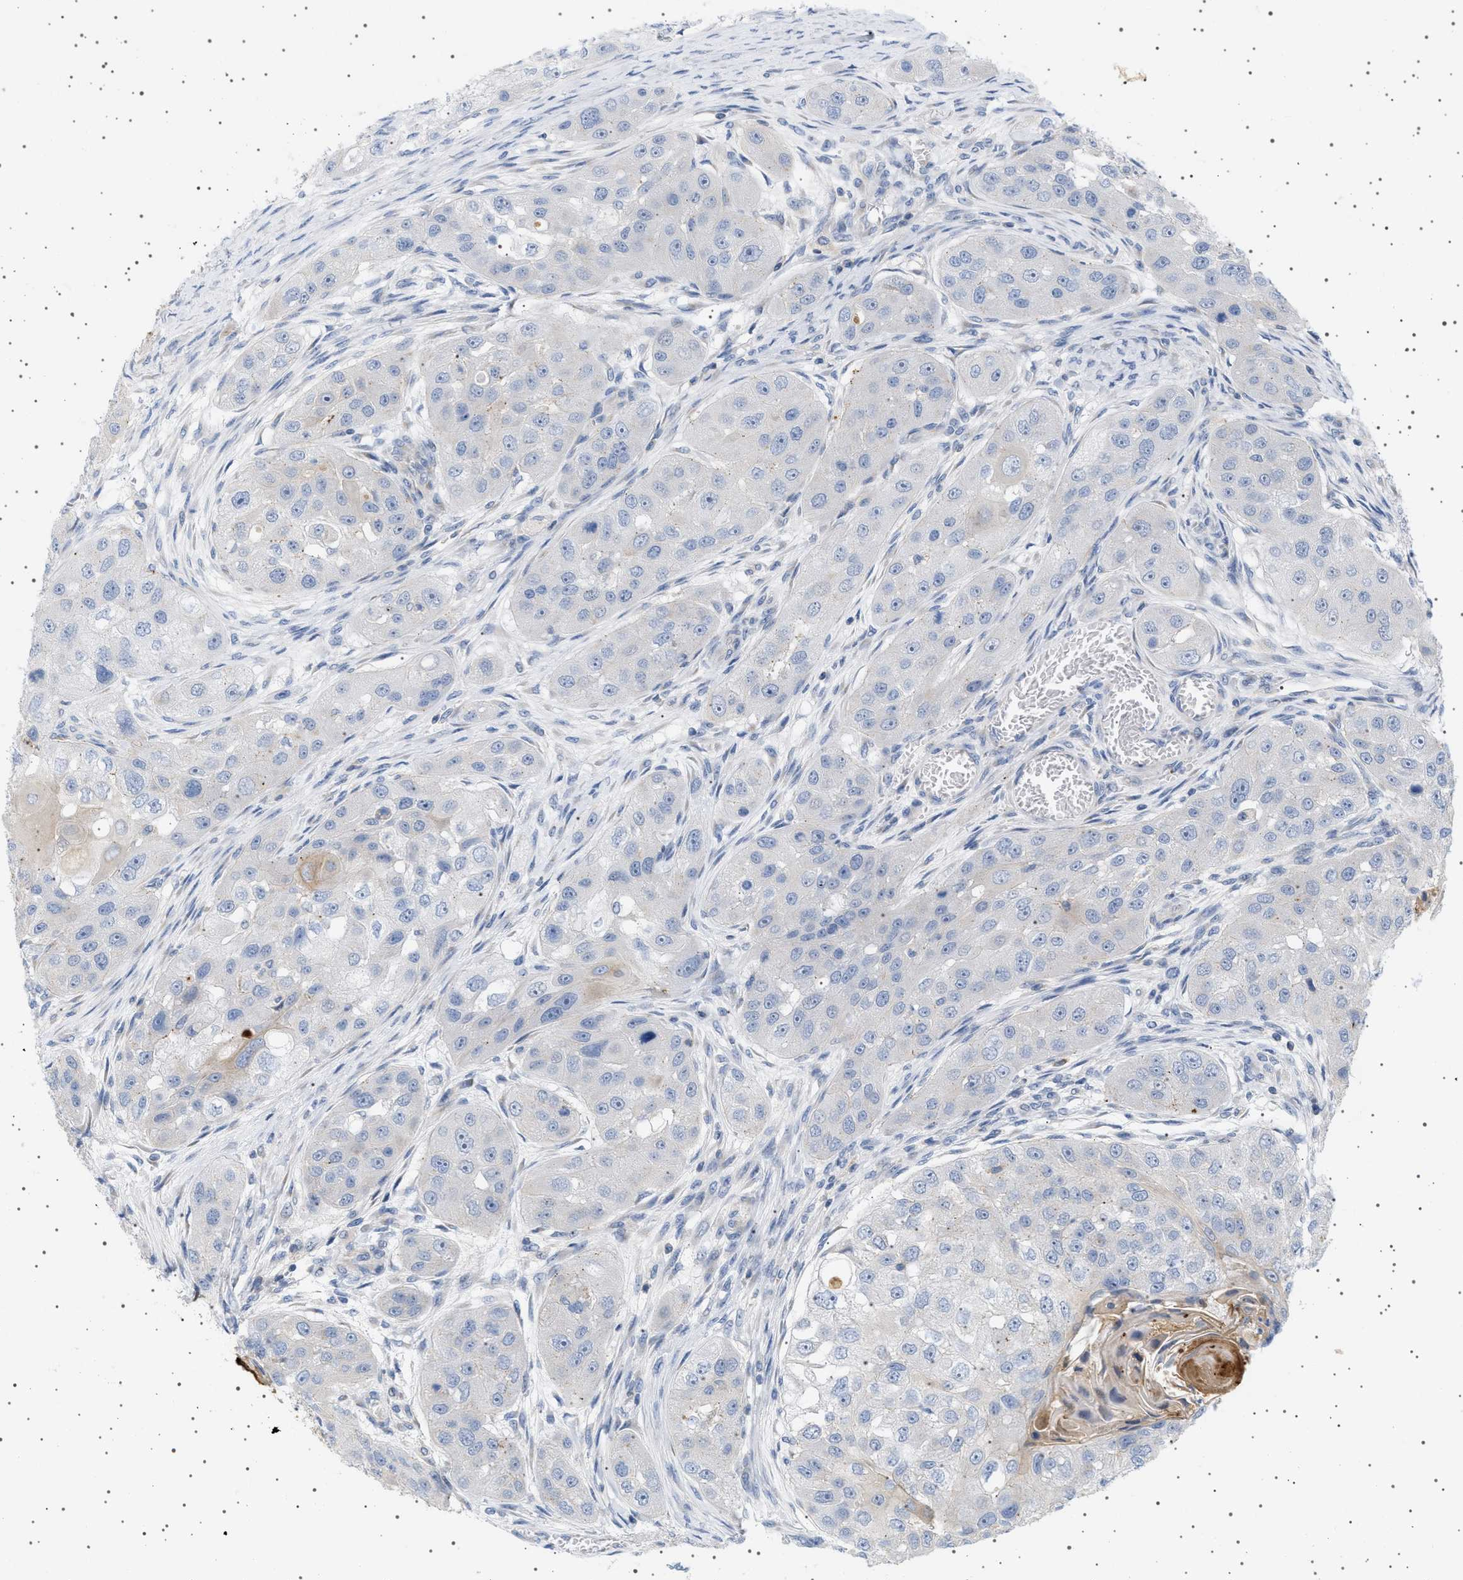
{"staining": {"intensity": "negative", "quantity": "none", "location": "none"}, "tissue": "head and neck cancer", "cell_type": "Tumor cells", "image_type": "cancer", "snomed": [{"axis": "morphology", "description": "Normal tissue, NOS"}, {"axis": "morphology", "description": "Squamous cell carcinoma, NOS"}, {"axis": "topography", "description": "Skeletal muscle"}, {"axis": "topography", "description": "Head-Neck"}], "caption": "There is no significant expression in tumor cells of head and neck cancer. (DAB immunohistochemistry (IHC), high magnification).", "gene": "ADCY10", "patient": {"sex": "male", "age": 51}}